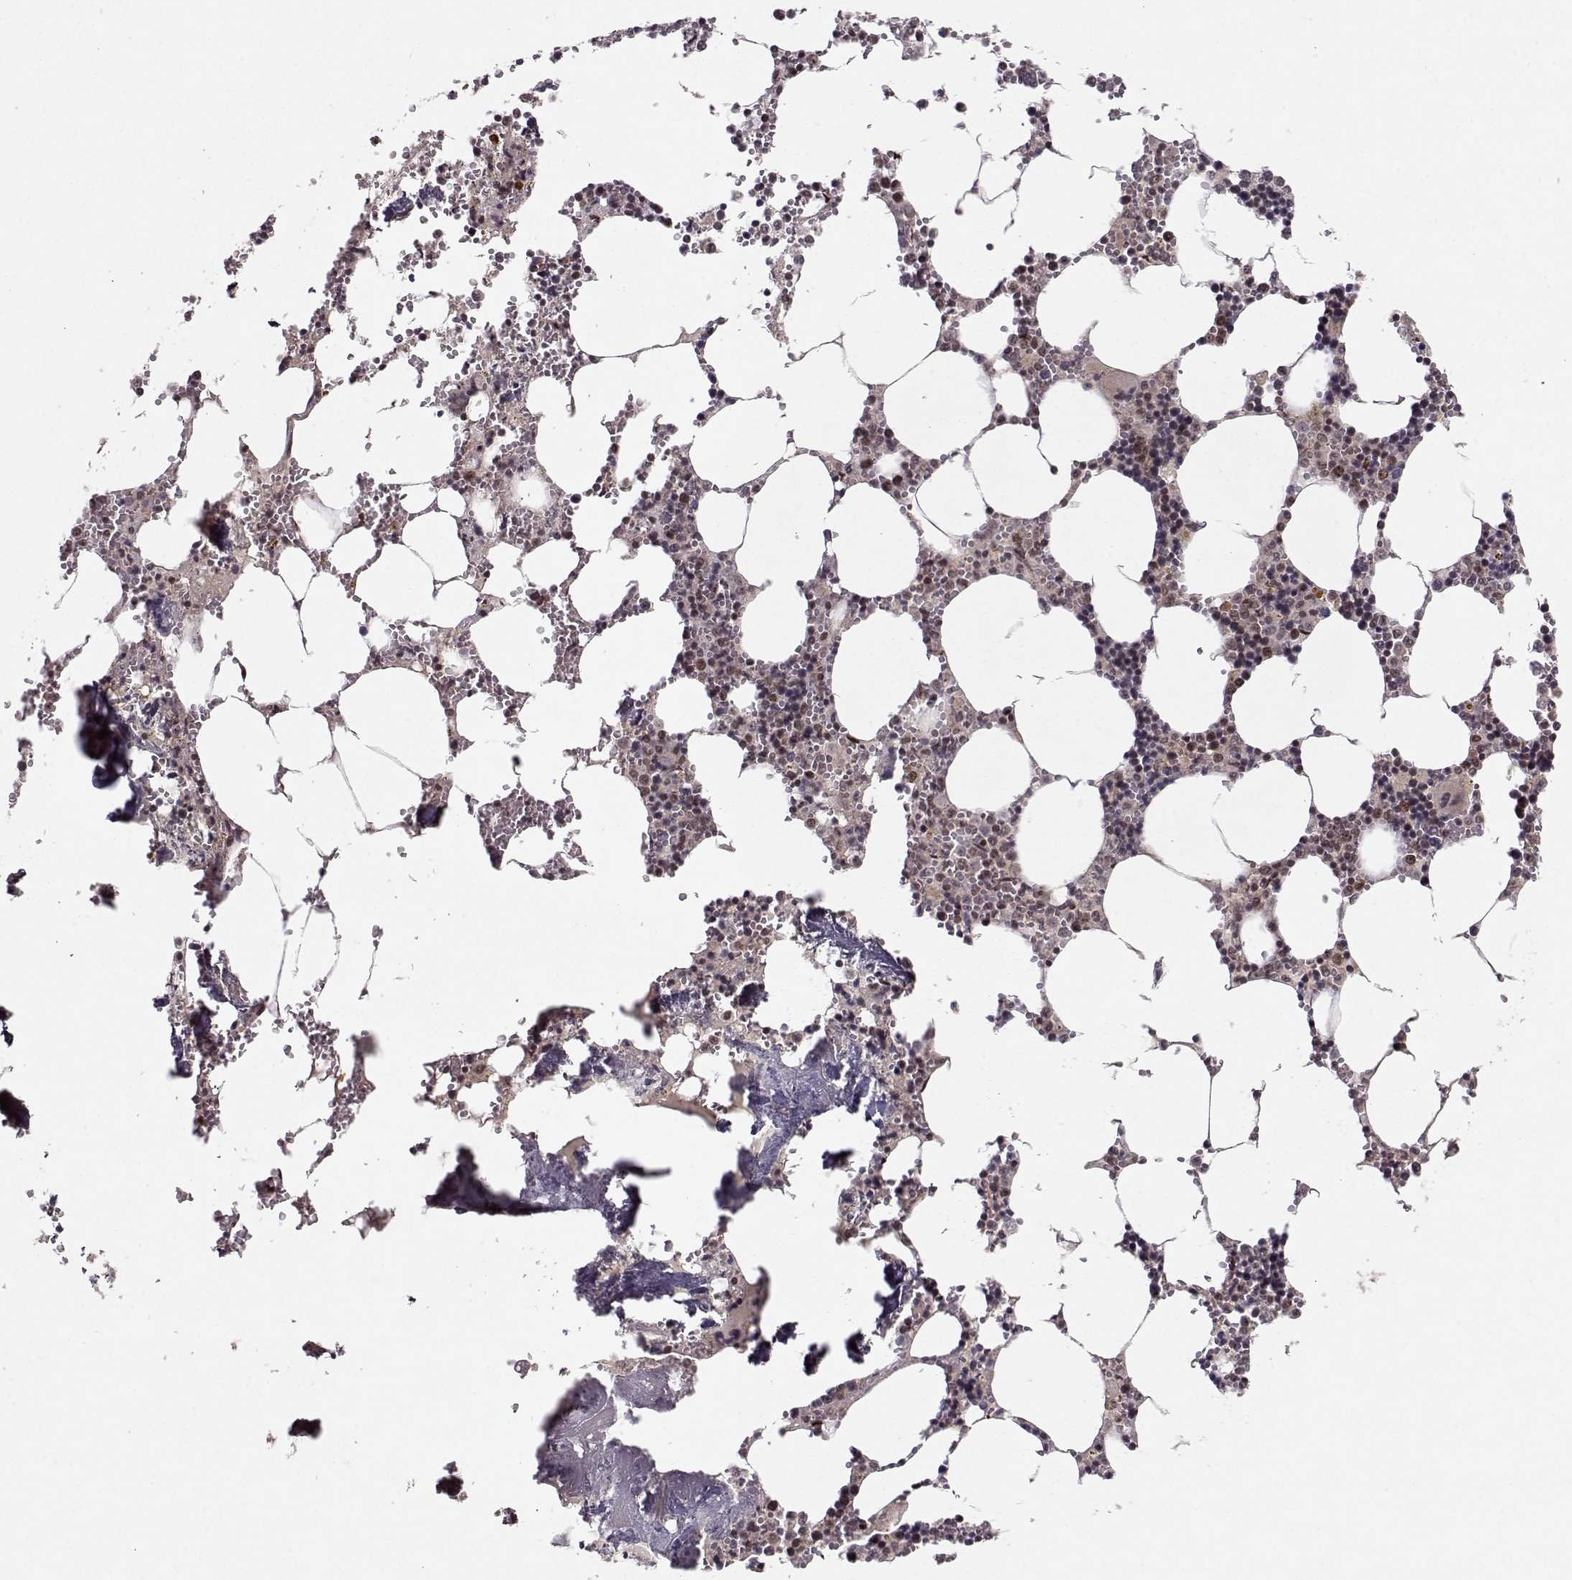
{"staining": {"intensity": "weak", "quantity": "<25%", "location": "nuclear"}, "tissue": "bone marrow", "cell_type": "Hematopoietic cells", "image_type": "normal", "snomed": [{"axis": "morphology", "description": "Normal tissue, NOS"}, {"axis": "topography", "description": "Bone marrow"}], "caption": "Hematopoietic cells are negative for protein expression in normal human bone marrow.", "gene": "CSNK2A1", "patient": {"sex": "male", "age": 54}}